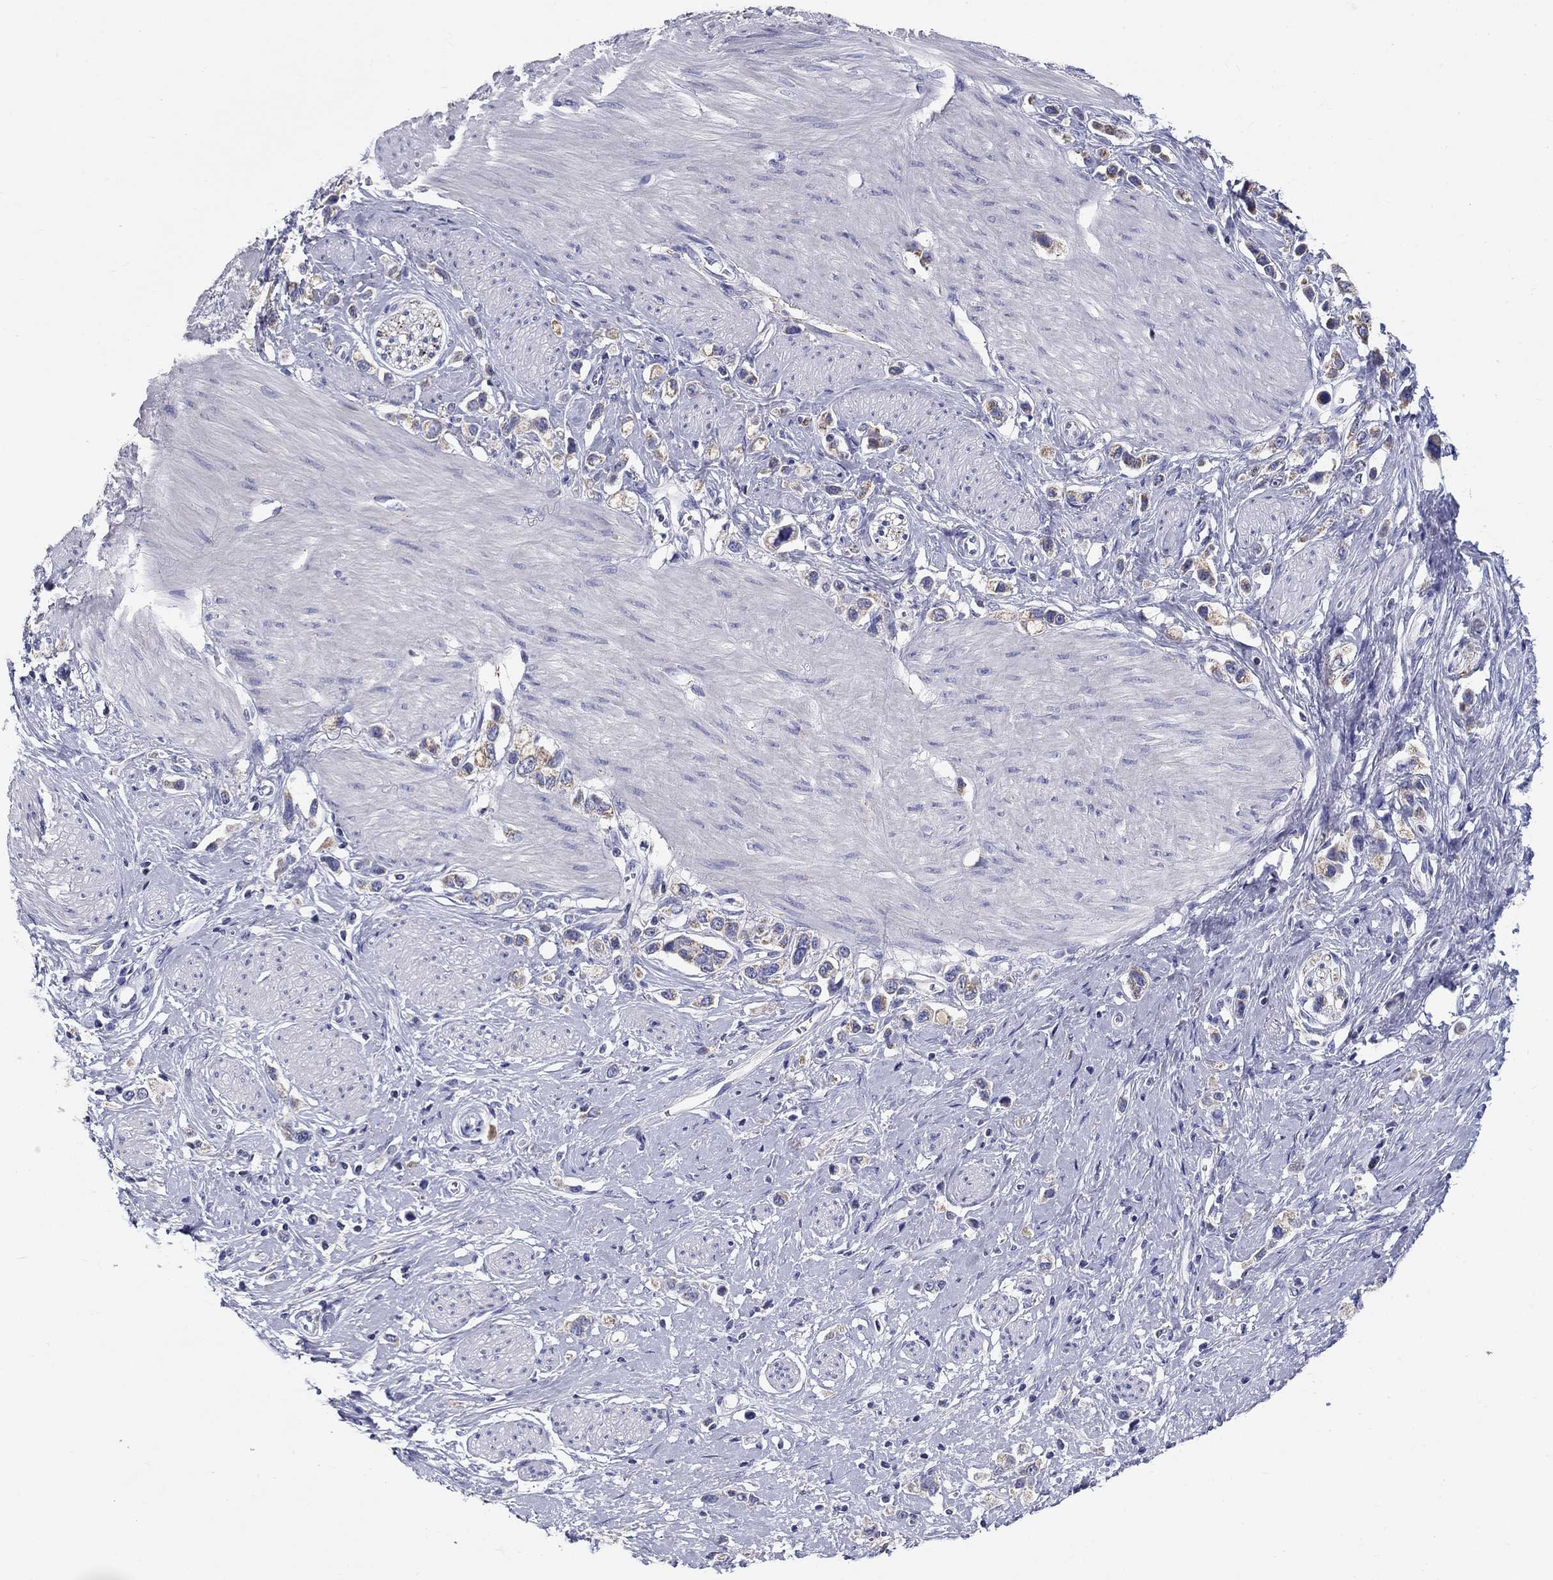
{"staining": {"intensity": "moderate", "quantity": "<25%", "location": "cytoplasmic/membranous"}, "tissue": "stomach cancer", "cell_type": "Tumor cells", "image_type": "cancer", "snomed": [{"axis": "morphology", "description": "Normal tissue, NOS"}, {"axis": "morphology", "description": "Adenocarcinoma, NOS"}, {"axis": "morphology", "description": "Adenocarcinoma, High grade"}, {"axis": "topography", "description": "Stomach, upper"}, {"axis": "topography", "description": "Stomach"}], "caption": "Stomach cancer (high-grade adenocarcinoma) stained for a protein (brown) displays moderate cytoplasmic/membranous positive expression in approximately <25% of tumor cells.", "gene": "UPB1", "patient": {"sex": "female", "age": 65}}